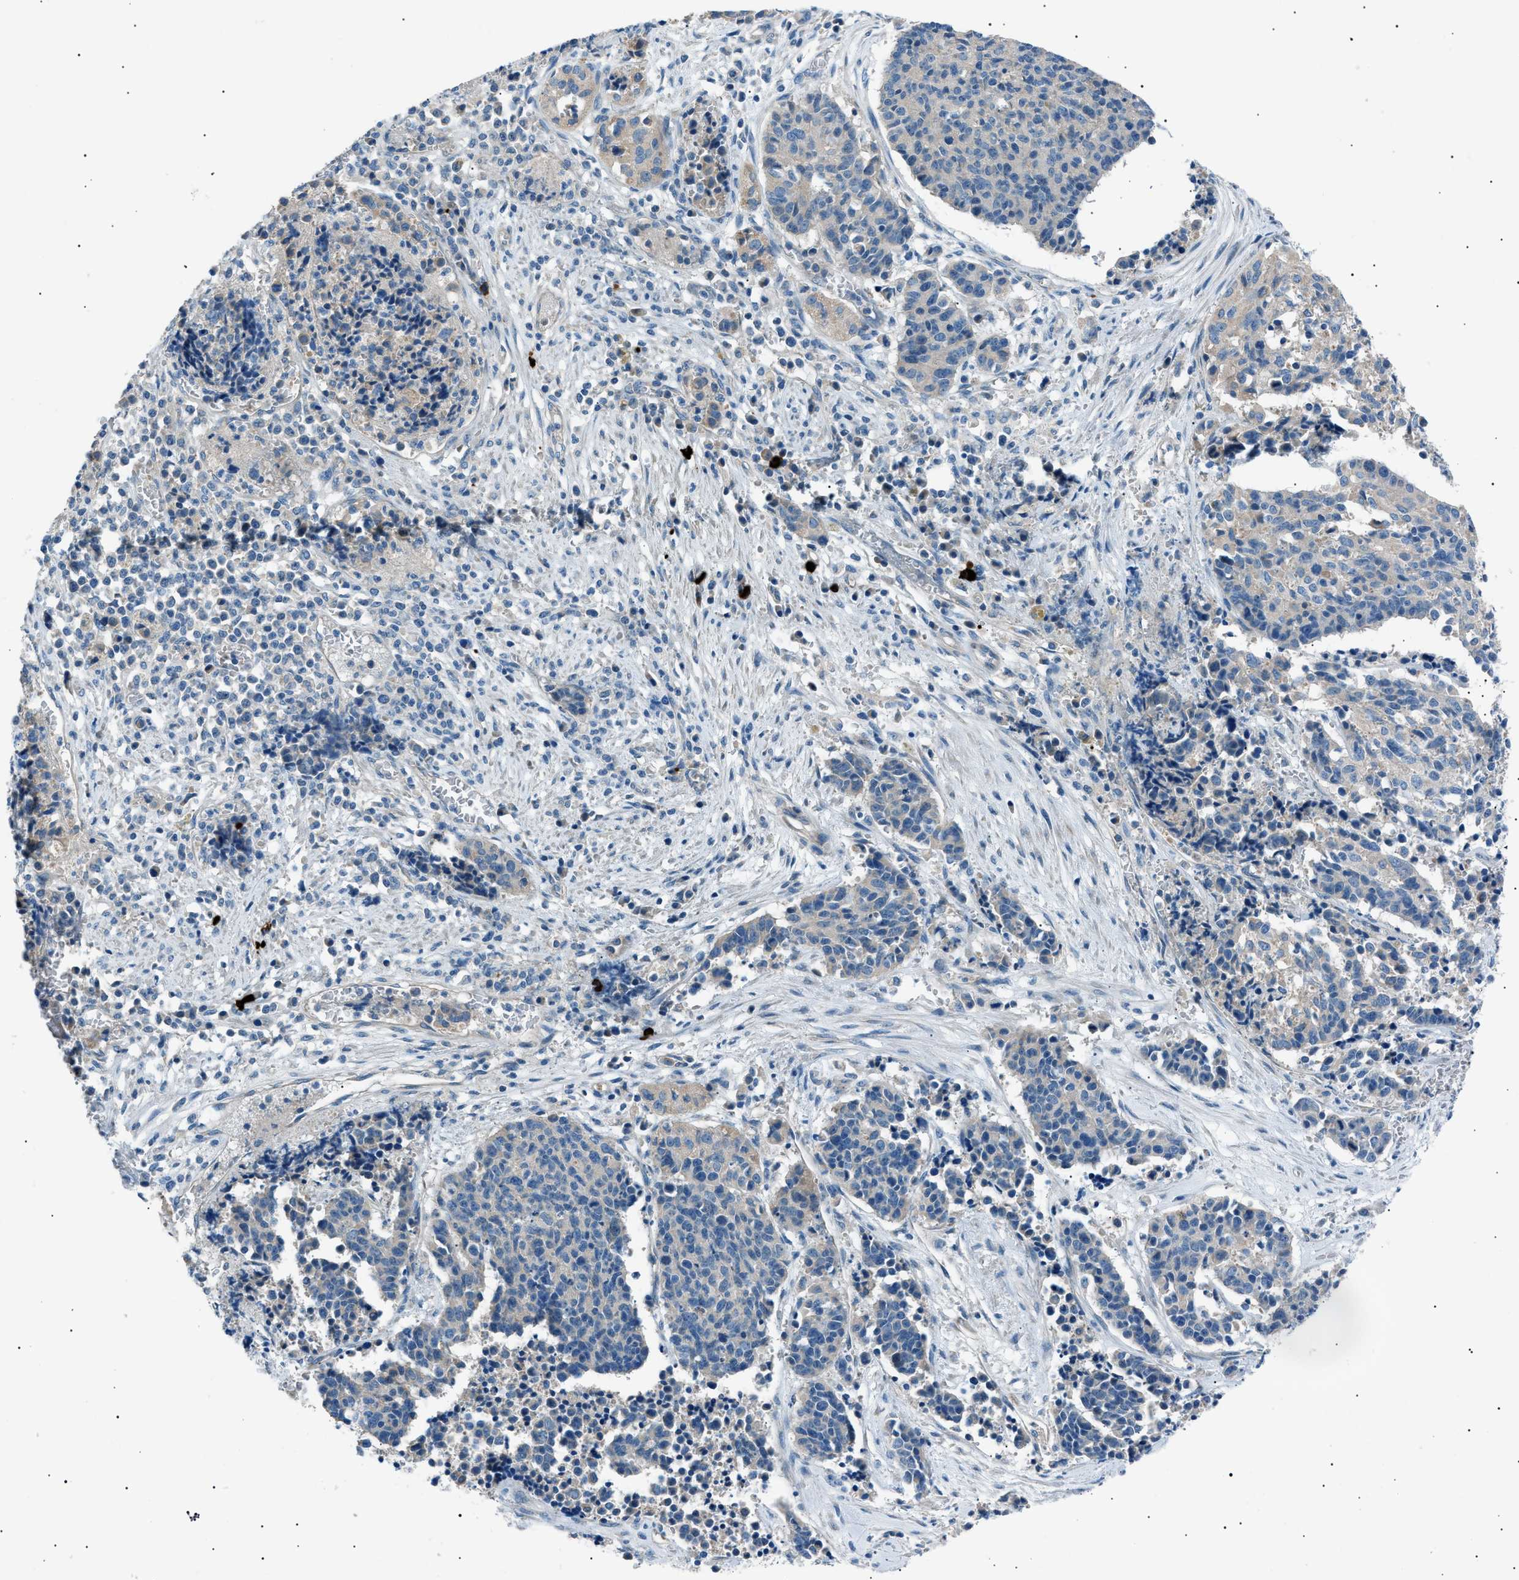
{"staining": {"intensity": "negative", "quantity": "none", "location": "none"}, "tissue": "cervical cancer", "cell_type": "Tumor cells", "image_type": "cancer", "snomed": [{"axis": "morphology", "description": "Squamous cell carcinoma, NOS"}, {"axis": "topography", "description": "Cervix"}], "caption": "Tumor cells show no significant protein expression in cervical squamous cell carcinoma. (DAB (3,3'-diaminobenzidine) immunohistochemistry visualized using brightfield microscopy, high magnification).", "gene": "LRRC37B", "patient": {"sex": "female", "age": 35}}